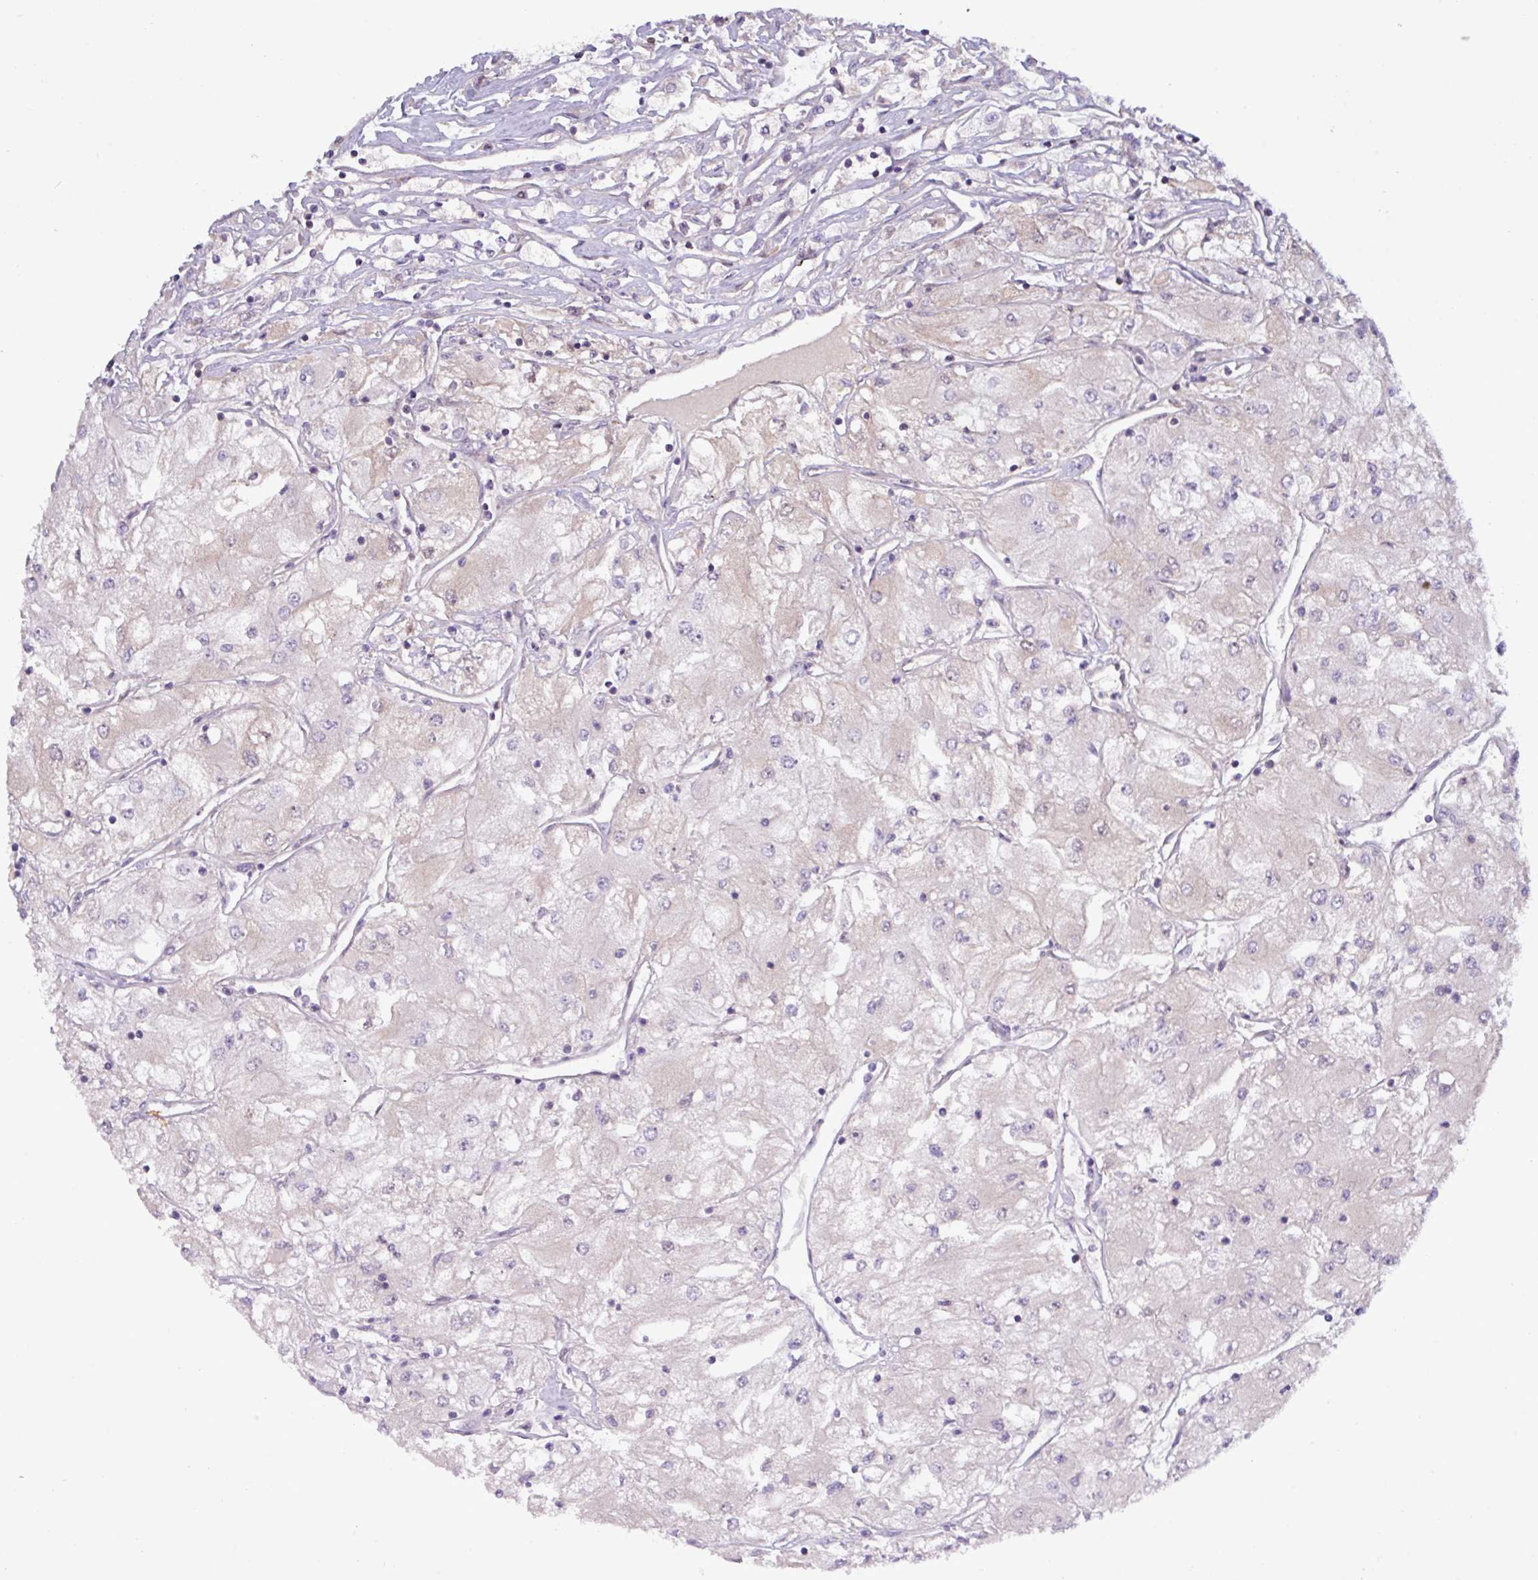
{"staining": {"intensity": "negative", "quantity": "none", "location": "none"}, "tissue": "renal cancer", "cell_type": "Tumor cells", "image_type": "cancer", "snomed": [{"axis": "morphology", "description": "Adenocarcinoma, NOS"}, {"axis": "topography", "description": "Kidney"}], "caption": "High power microscopy photomicrograph of an immunohistochemistry (IHC) image of renal cancer (adenocarcinoma), revealing no significant staining in tumor cells. (DAB (3,3'-diaminobenzidine) IHC visualized using brightfield microscopy, high magnification).", "gene": "TNFSF12", "patient": {"sex": "male", "age": 80}}